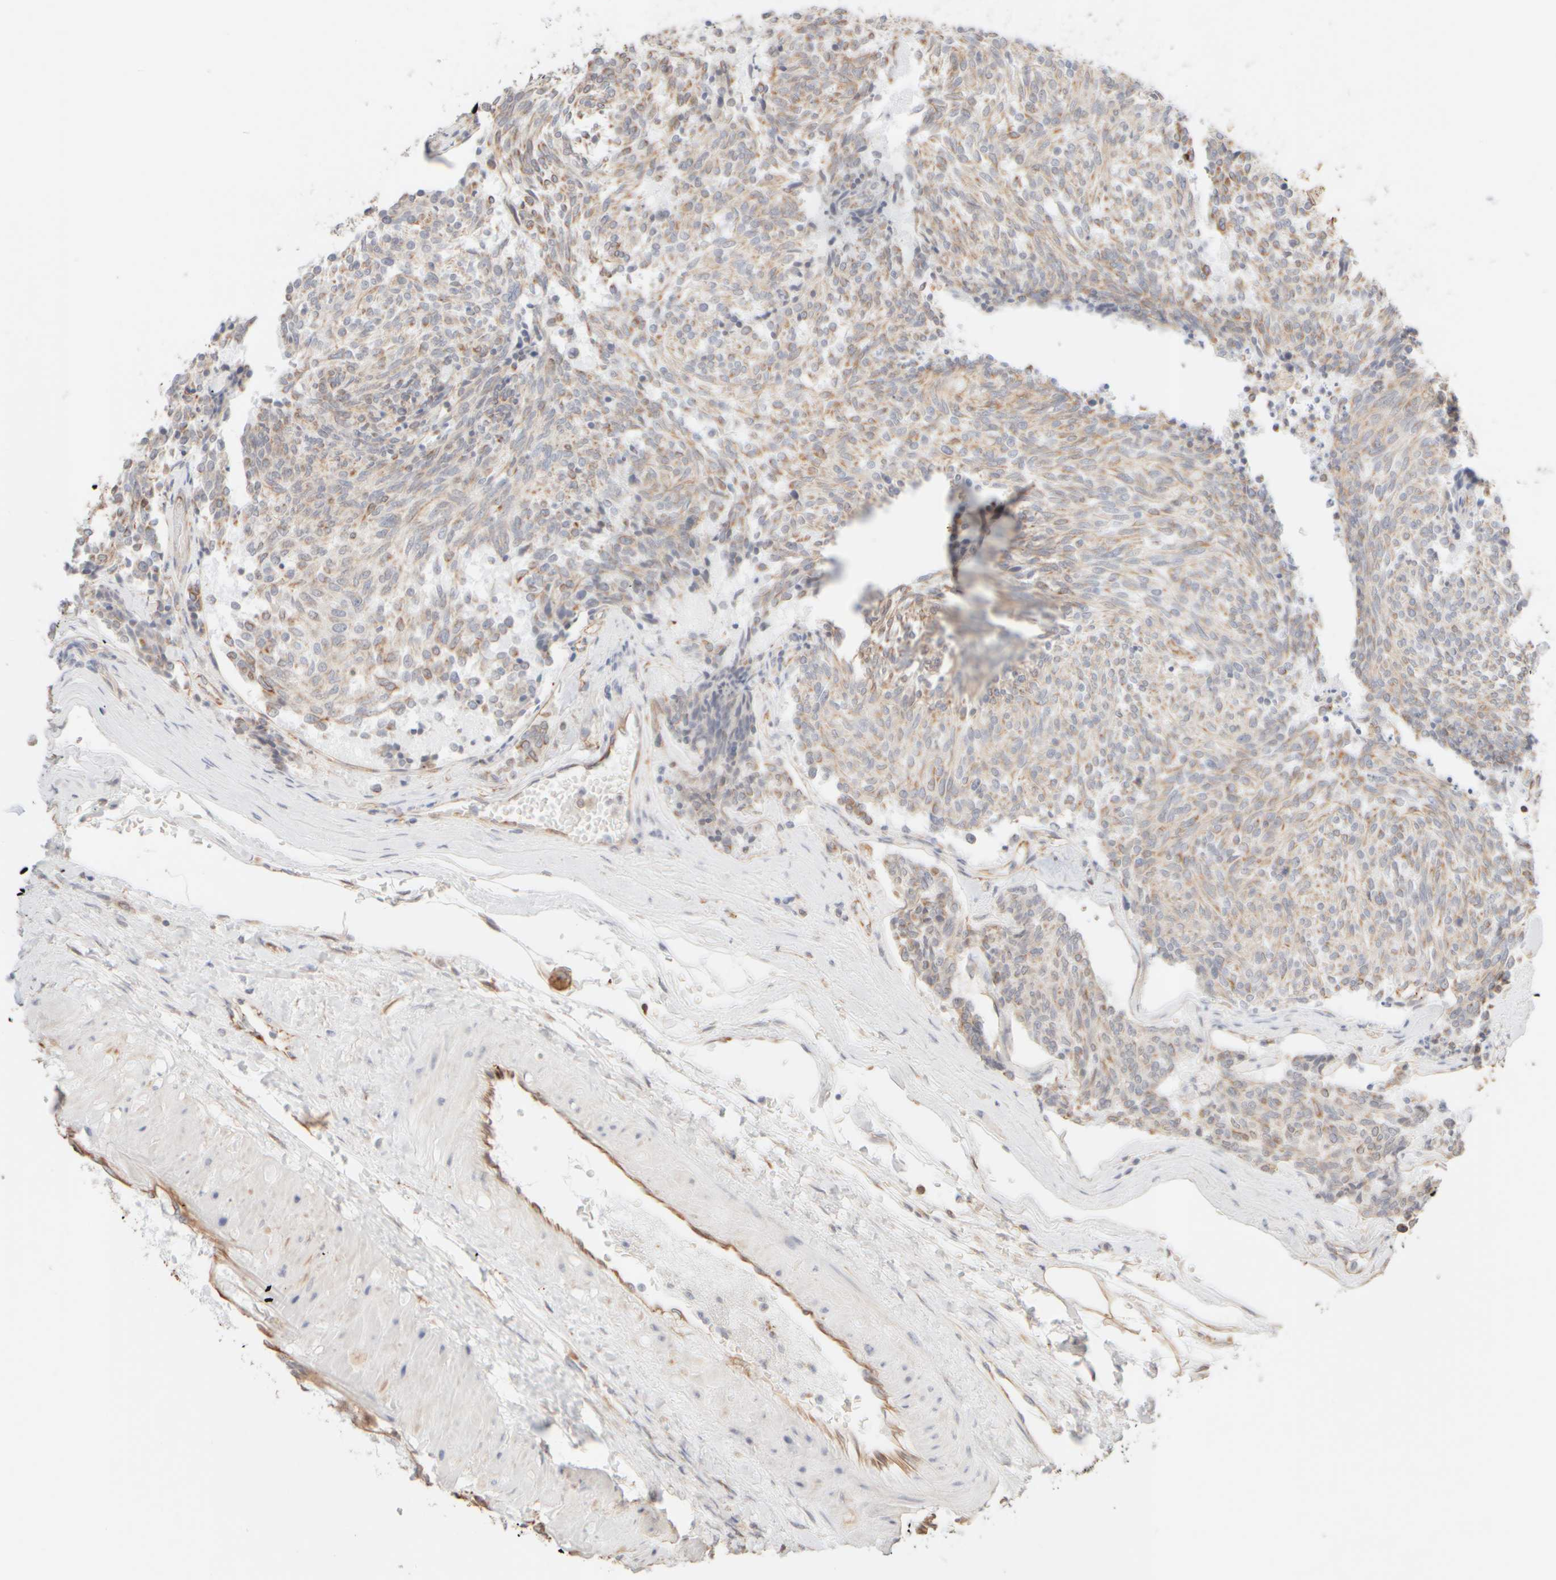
{"staining": {"intensity": "weak", "quantity": ">75%", "location": "cytoplasmic/membranous"}, "tissue": "carcinoid", "cell_type": "Tumor cells", "image_type": "cancer", "snomed": [{"axis": "morphology", "description": "Carcinoid, malignant, NOS"}, {"axis": "topography", "description": "Pancreas"}], "caption": "Tumor cells exhibit weak cytoplasmic/membranous expression in about >75% of cells in carcinoid.", "gene": "KRT15", "patient": {"sex": "female", "age": 54}}